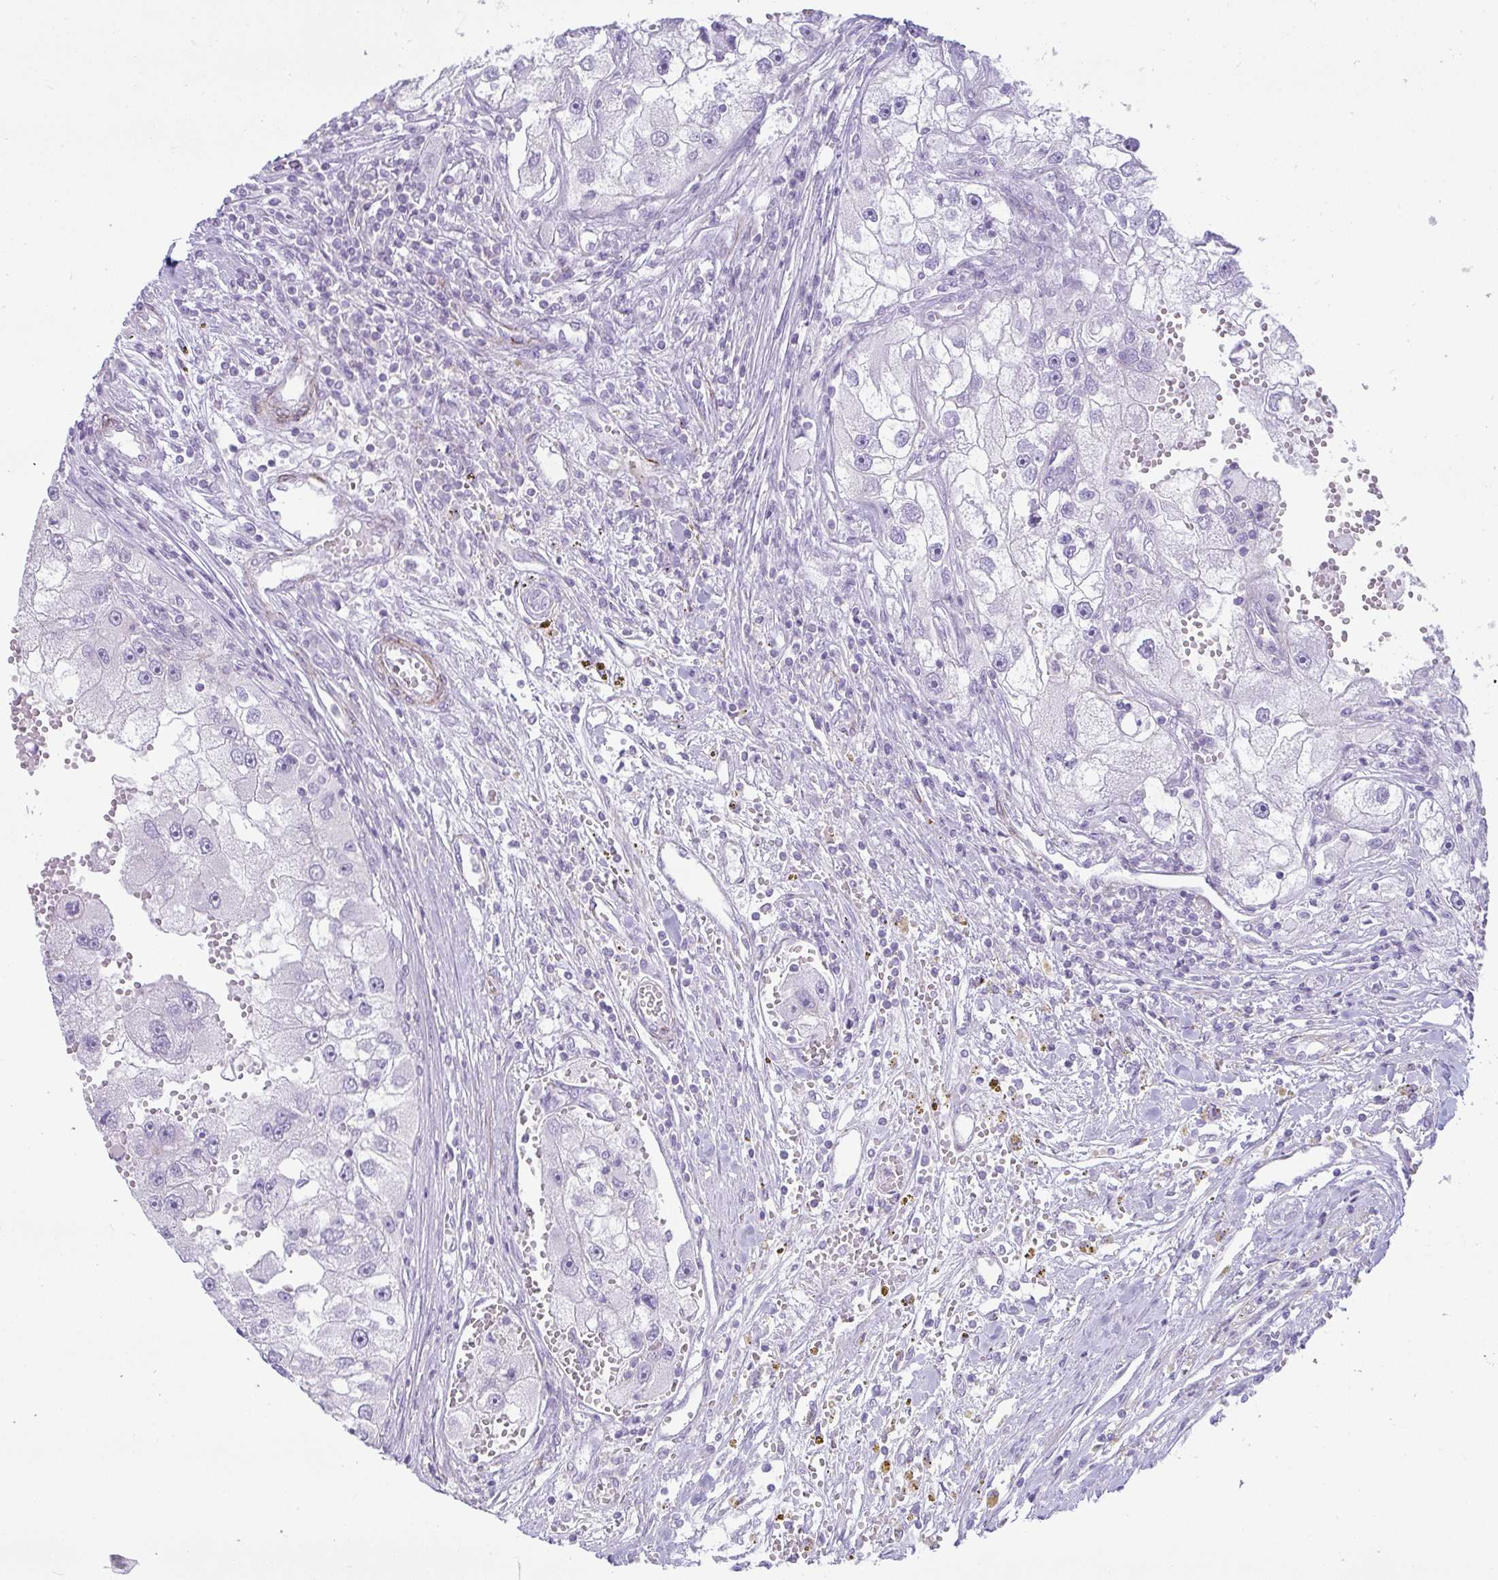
{"staining": {"intensity": "negative", "quantity": "none", "location": "none"}, "tissue": "renal cancer", "cell_type": "Tumor cells", "image_type": "cancer", "snomed": [{"axis": "morphology", "description": "Adenocarcinoma, NOS"}, {"axis": "topography", "description": "Kidney"}], "caption": "Micrograph shows no significant protein expression in tumor cells of adenocarcinoma (renal).", "gene": "CDRT15", "patient": {"sex": "male", "age": 63}}